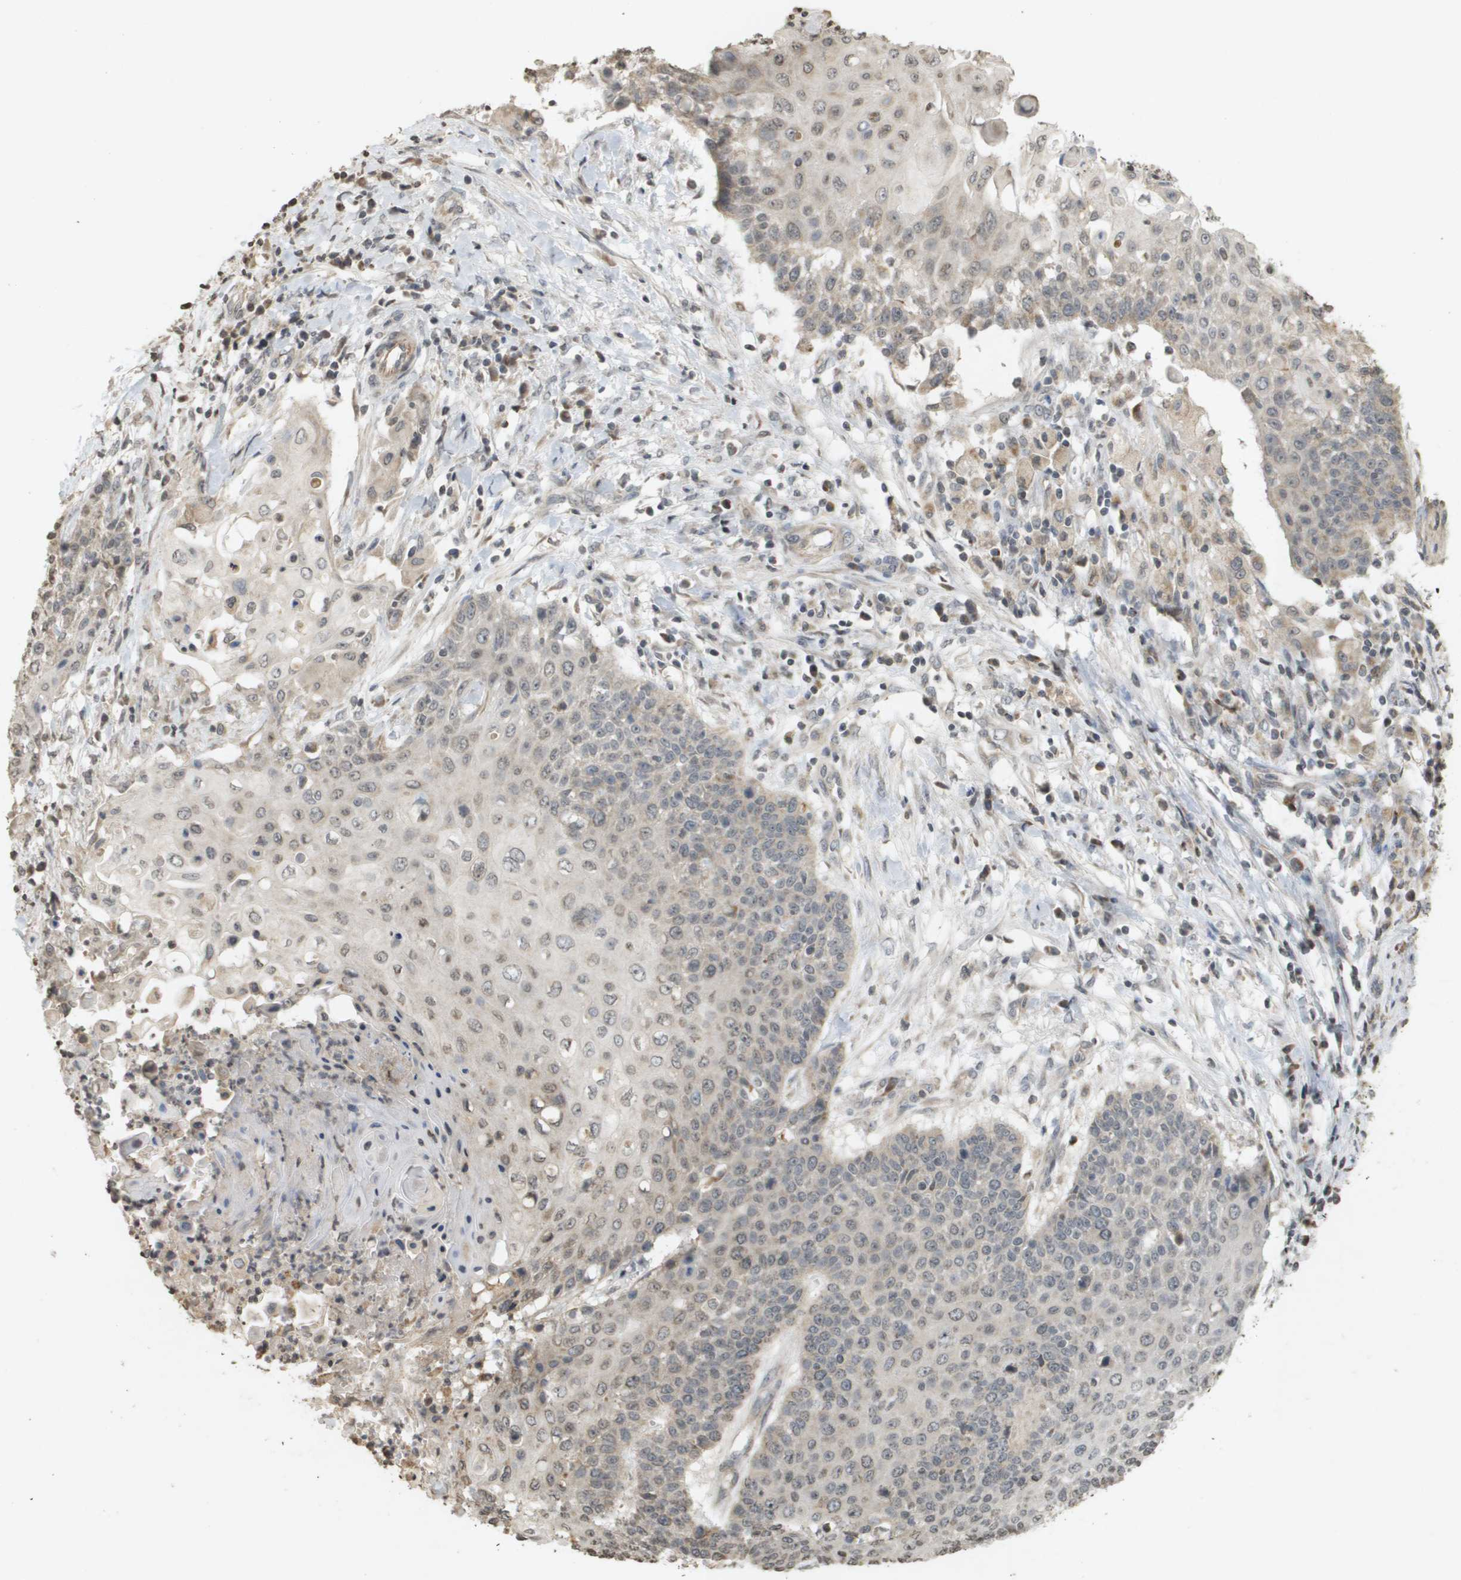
{"staining": {"intensity": "weak", "quantity": "<25%", "location": "cytoplasmic/membranous"}, "tissue": "cervical cancer", "cell_type": "Tumor cells", "image_type": "cancer", "snomed": [{"axis": "morphology", "description": "Squamous cell carcinoma, NOS"}, {"axis": "topography", "description": "Cervix"}], "caption": "Immunohistochemical staining of cervical cancer (squamous cell carcinoma) demonstrates no significant staining in tumor cells.", "gene": "RAB21", "patient": {"sex": "female", "age": 39}}